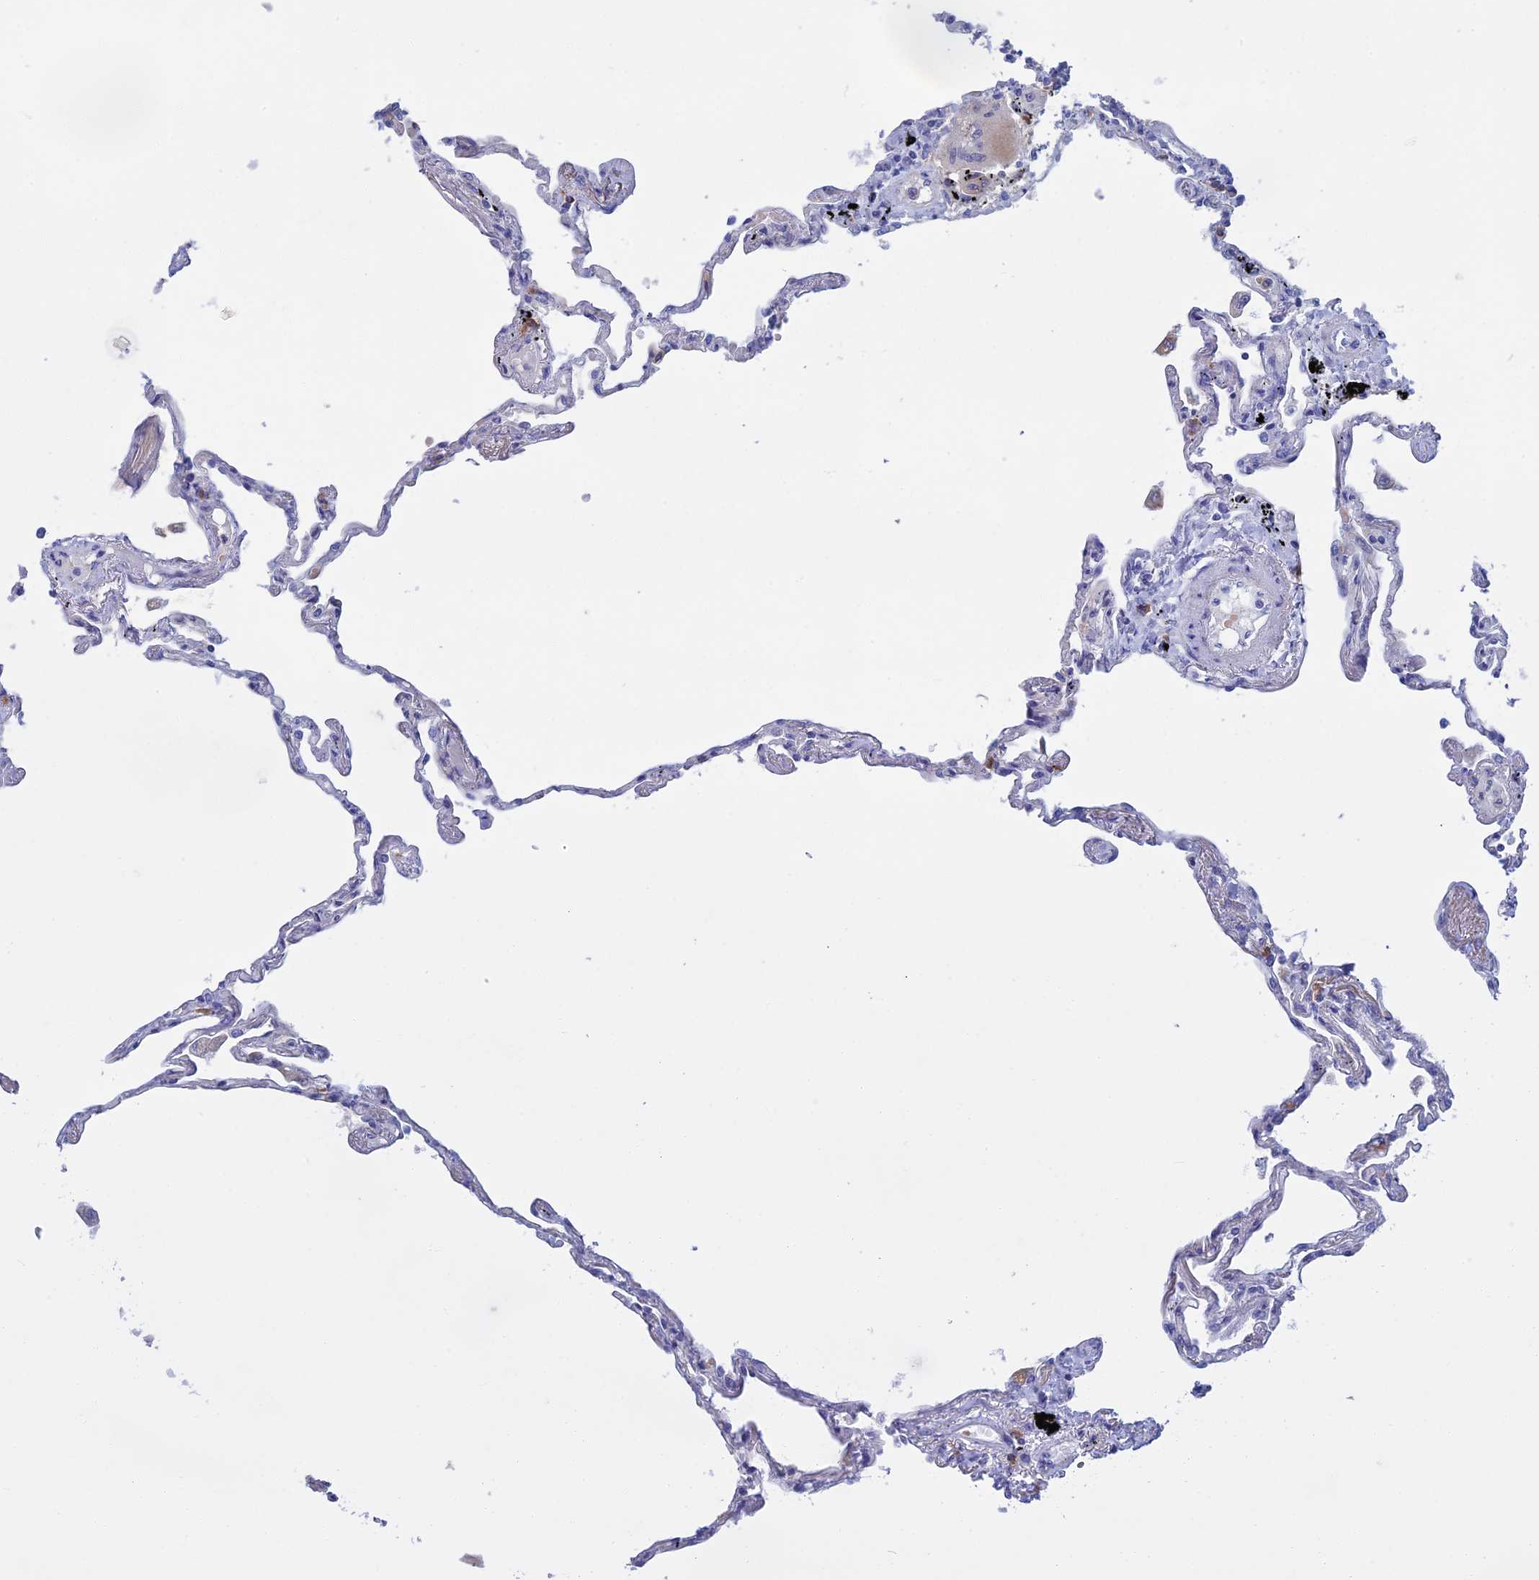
{"staining": {"intensity": "negative", "quantity": "none", "location": "none"}, "tissue": "lung", "cell_type": "Alveolar cells", "image_type": "normal", "snomed": [{"axis": "morphology", "description": "Normal tissue, NOS"}, {"axis": "topography", "description": "Lung"}], "caption": "Immunohistochemistry micrograph of normal lung stained for a protein (brown), which displays no expression in alveolar cells.", "gene": "SLC2A6", "patient": {"sex": "female", "age": 67}}